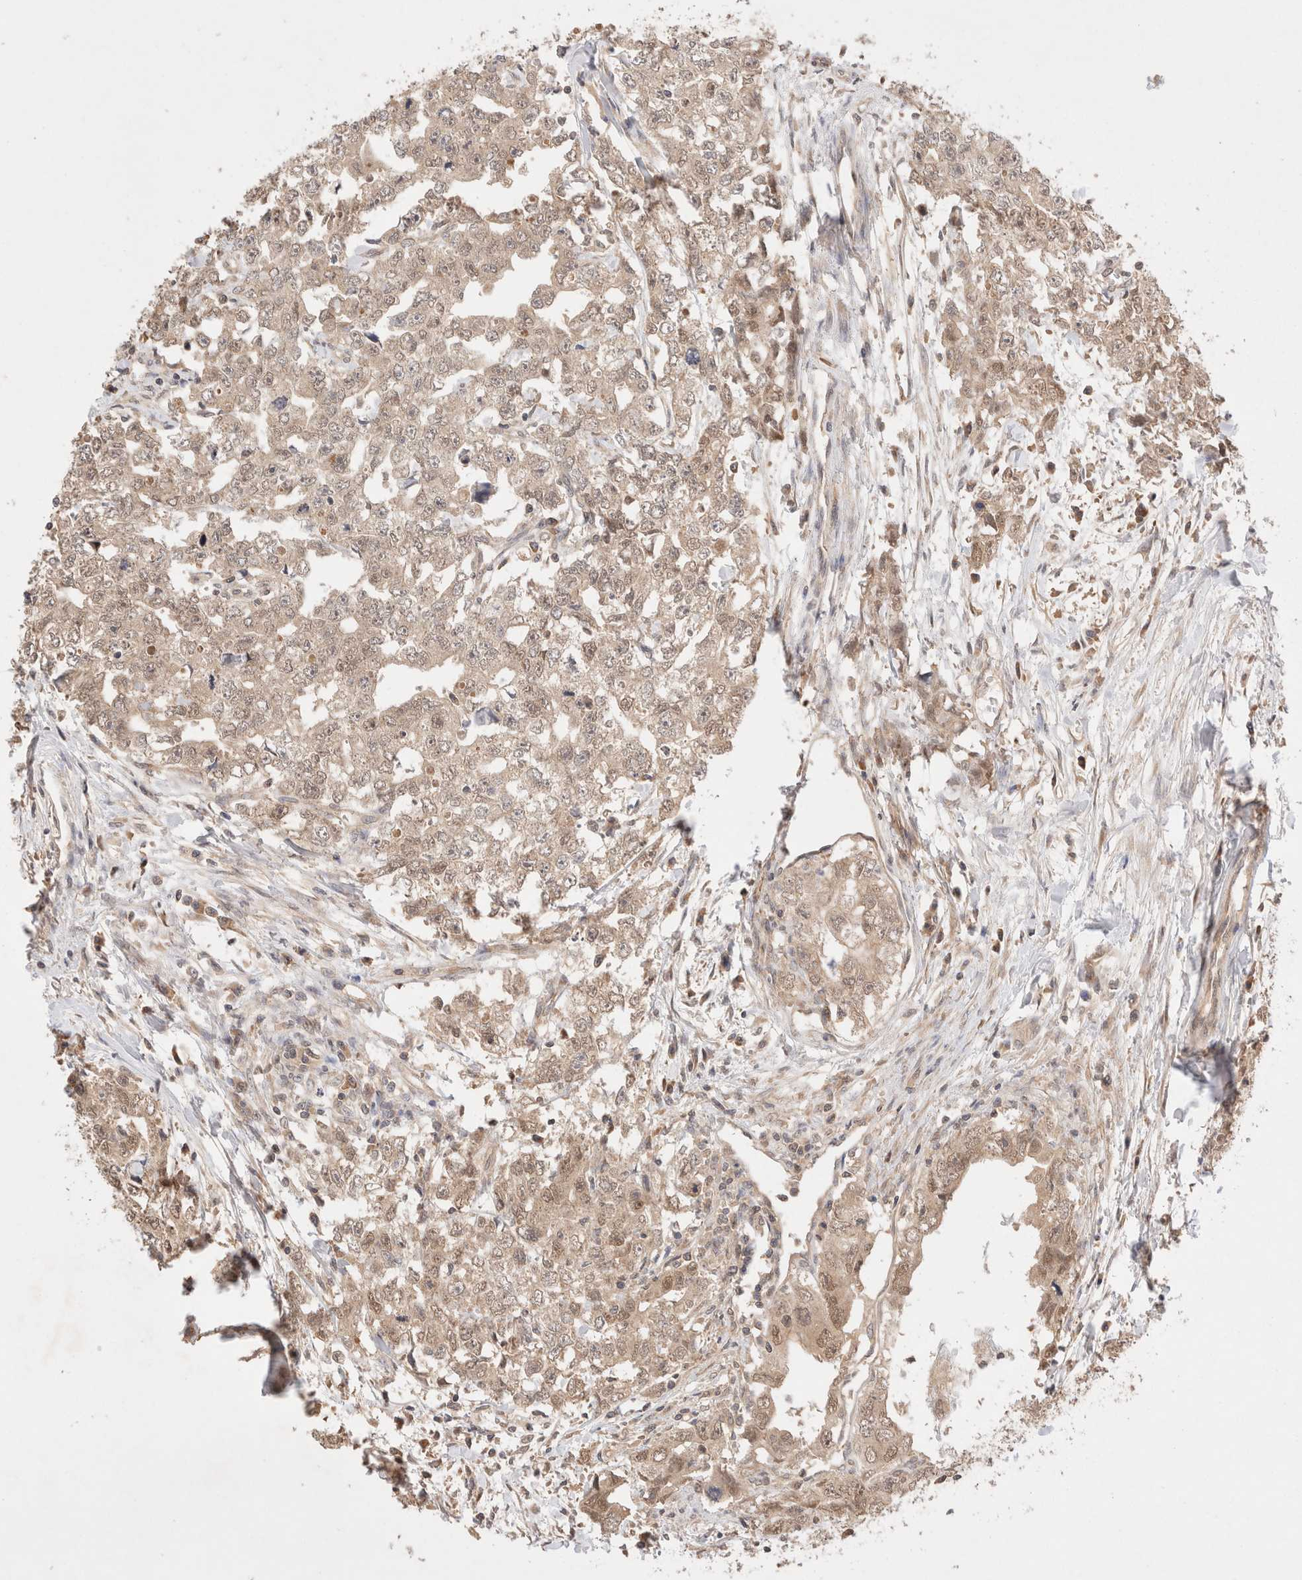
{"staining": {"intensity": "weak", "quantity": "25%-75%", "location": "cytoplasmic/membranous,nuclear"}, "tissue": "testis cancer", "cell_type": "Tumor cells", "image_type": "cancer", "snomed": [{"axis": "morphology", "description": "Carcinoma, Embryonal, NOS"}, {"axis": "topography", "description": "Testis"}], "caption": "Protein staining demonstrates weak cytoplasmic/membranous and nuclear staining in about 25%-75% of tumor cells in testis embryonal carcinoma. Nuclei are stained in blue.", "gene": "CARNMT1", "patient": {"sex": "male", "age": 28}}